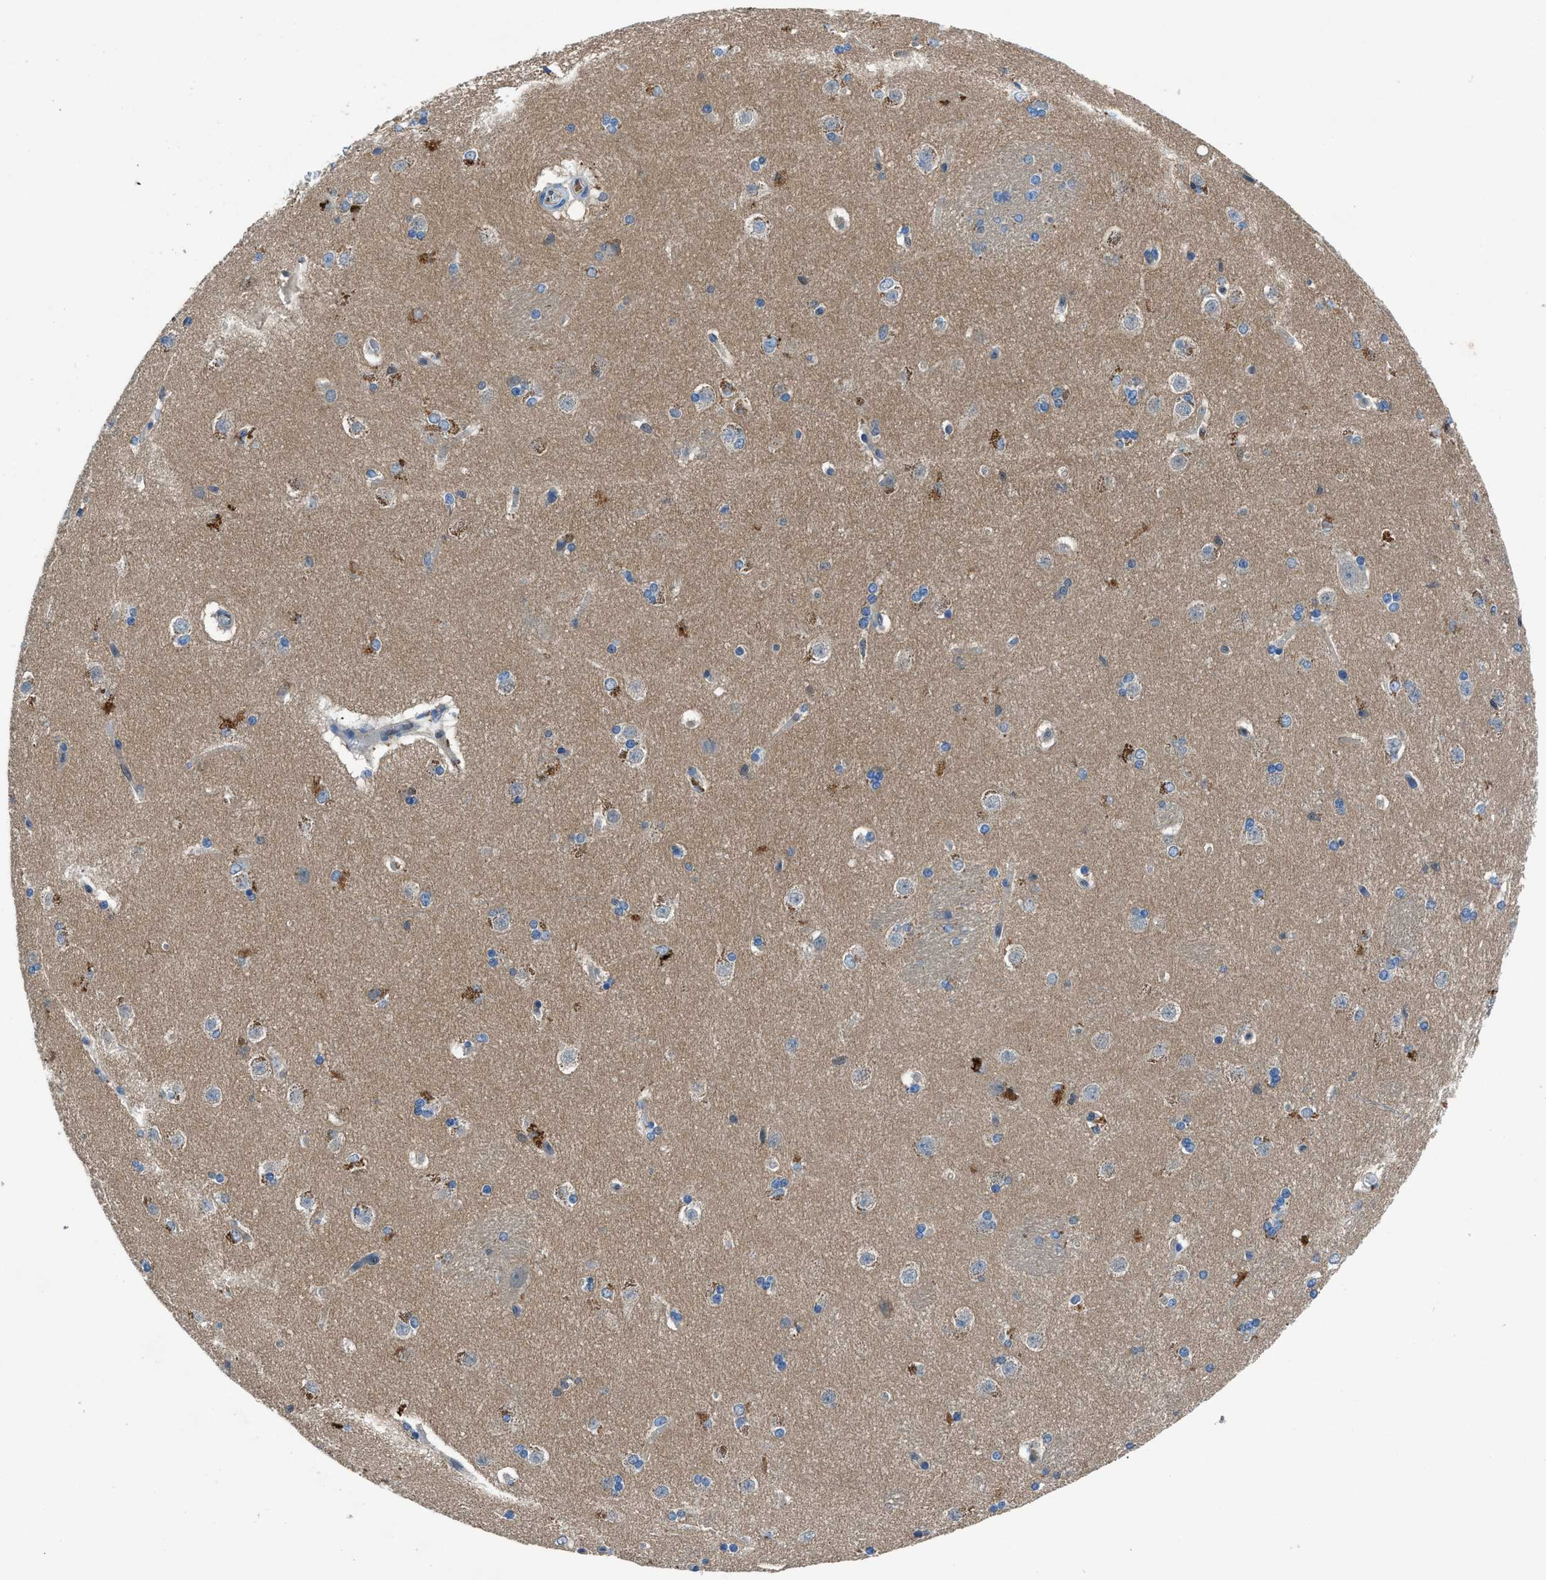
{"staining": {"intensity": "weak", "quantity": "<25%", "location": "cytoplasmic/membranous"}, "tissue": "caudate", "cell_type": "Glial cells", "image_type": "normal", "snomed": [{"axis": "morphology", "description": "Normal tissue, NOS"}, {"axis": "topography", "description": "Lateral ventricle wall"}], "caption": "The immunohistochemistry (IHC) image has no significant expression in glial cells of caudate. (DAB (3,3'-diaminobenzidine) IHC visualized using brightfield microscopy, high magnification).", "gene": "PTGFRN", "patient": {"sex": "female", "age": 19}}